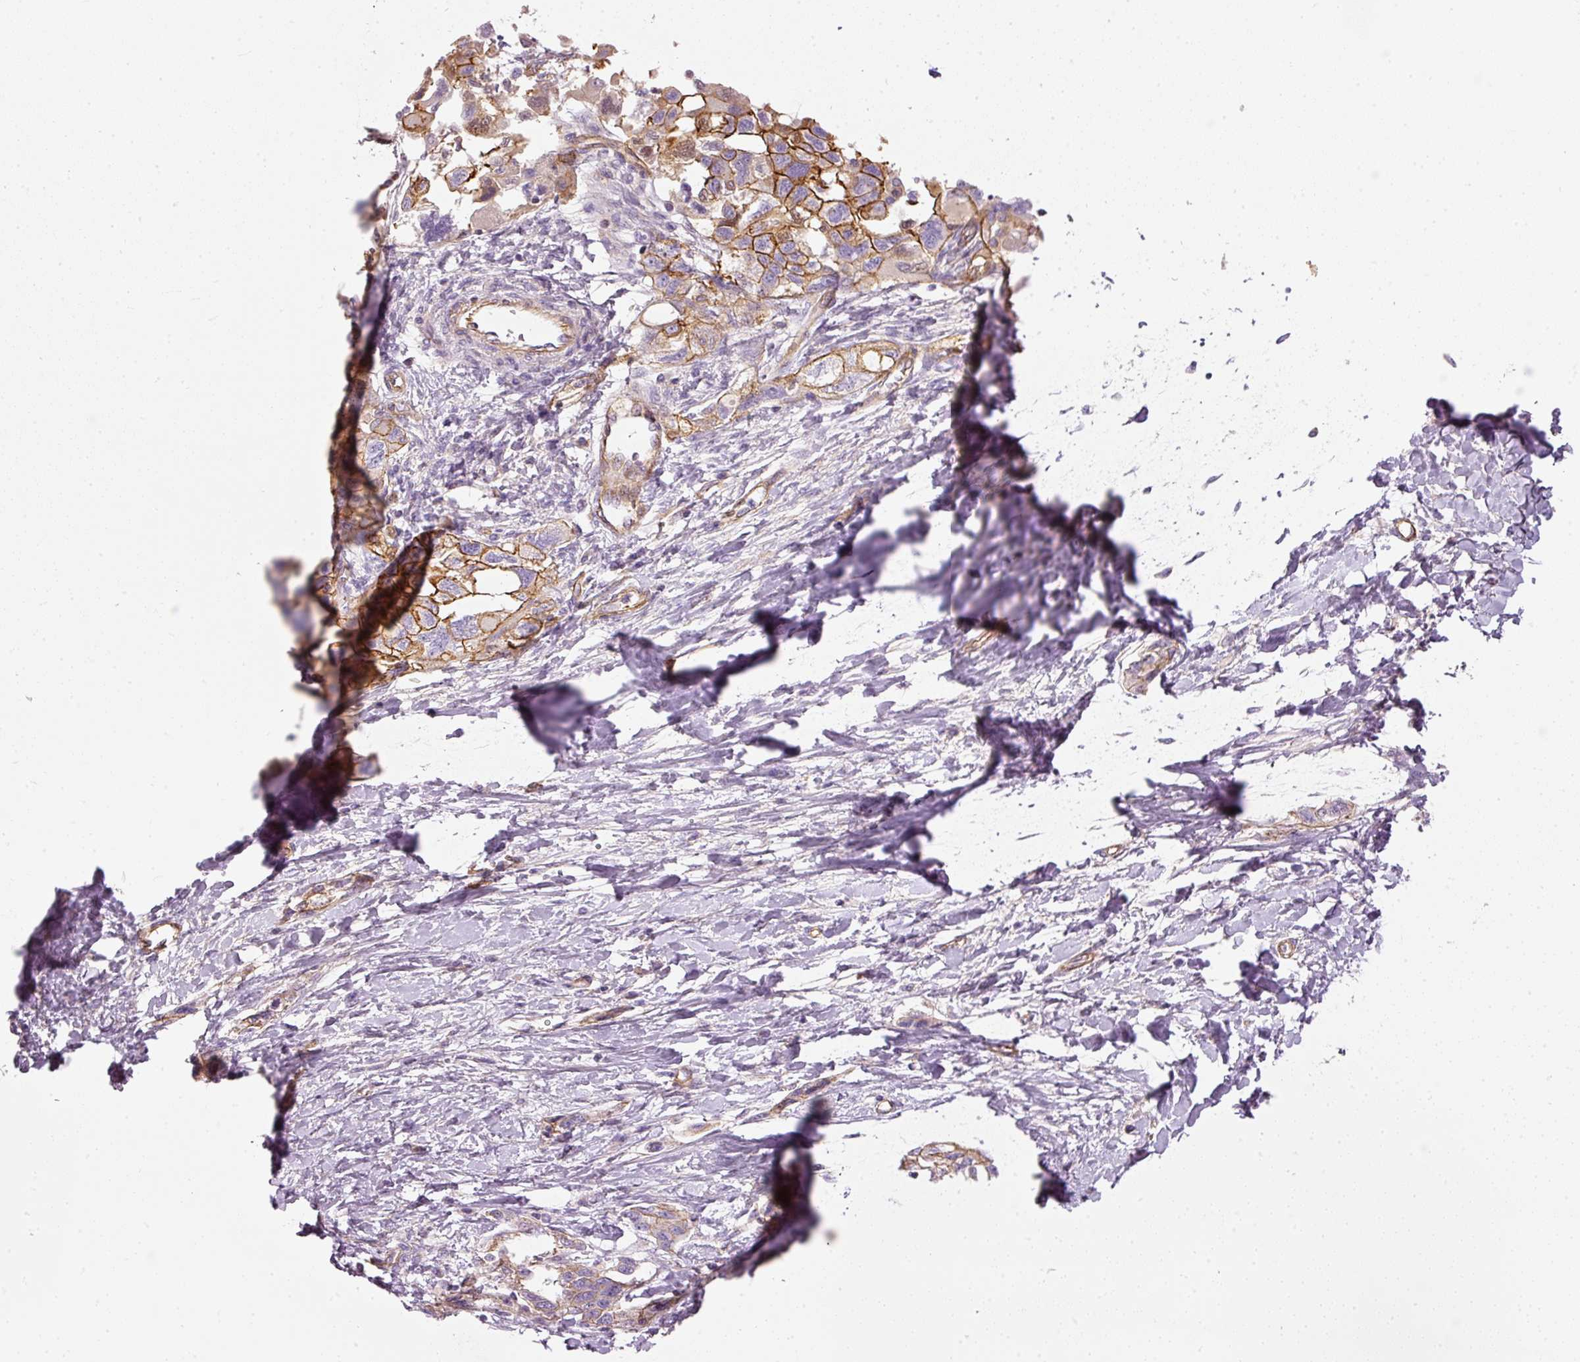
{"staining": {"intensity": "strong", "quantity": "25%-75%", "location": "cytoplasmic/membranous"}, "tissue": "ovarian cancer", "cell_type": "Tumor cells", "image_type": "cancer", "snomed": [{"axis": "morphology", "description": "Carcinoma, NOS"}, {"axis": "morphology", "description": "Cystadenocarcinoma, serous, NOS"}, {"axis": "topography", "description": "Ovary"}], "caption": "The histopathology image displays immunohistochemical staining of ovarian serous cystadenocarcinoma. There is strong cytoplasmic/membranous staining is present in approximately 25%-75% of tumor cells.", "gene": "OSR2", "patient": {"sex": "female", "age": 69}}